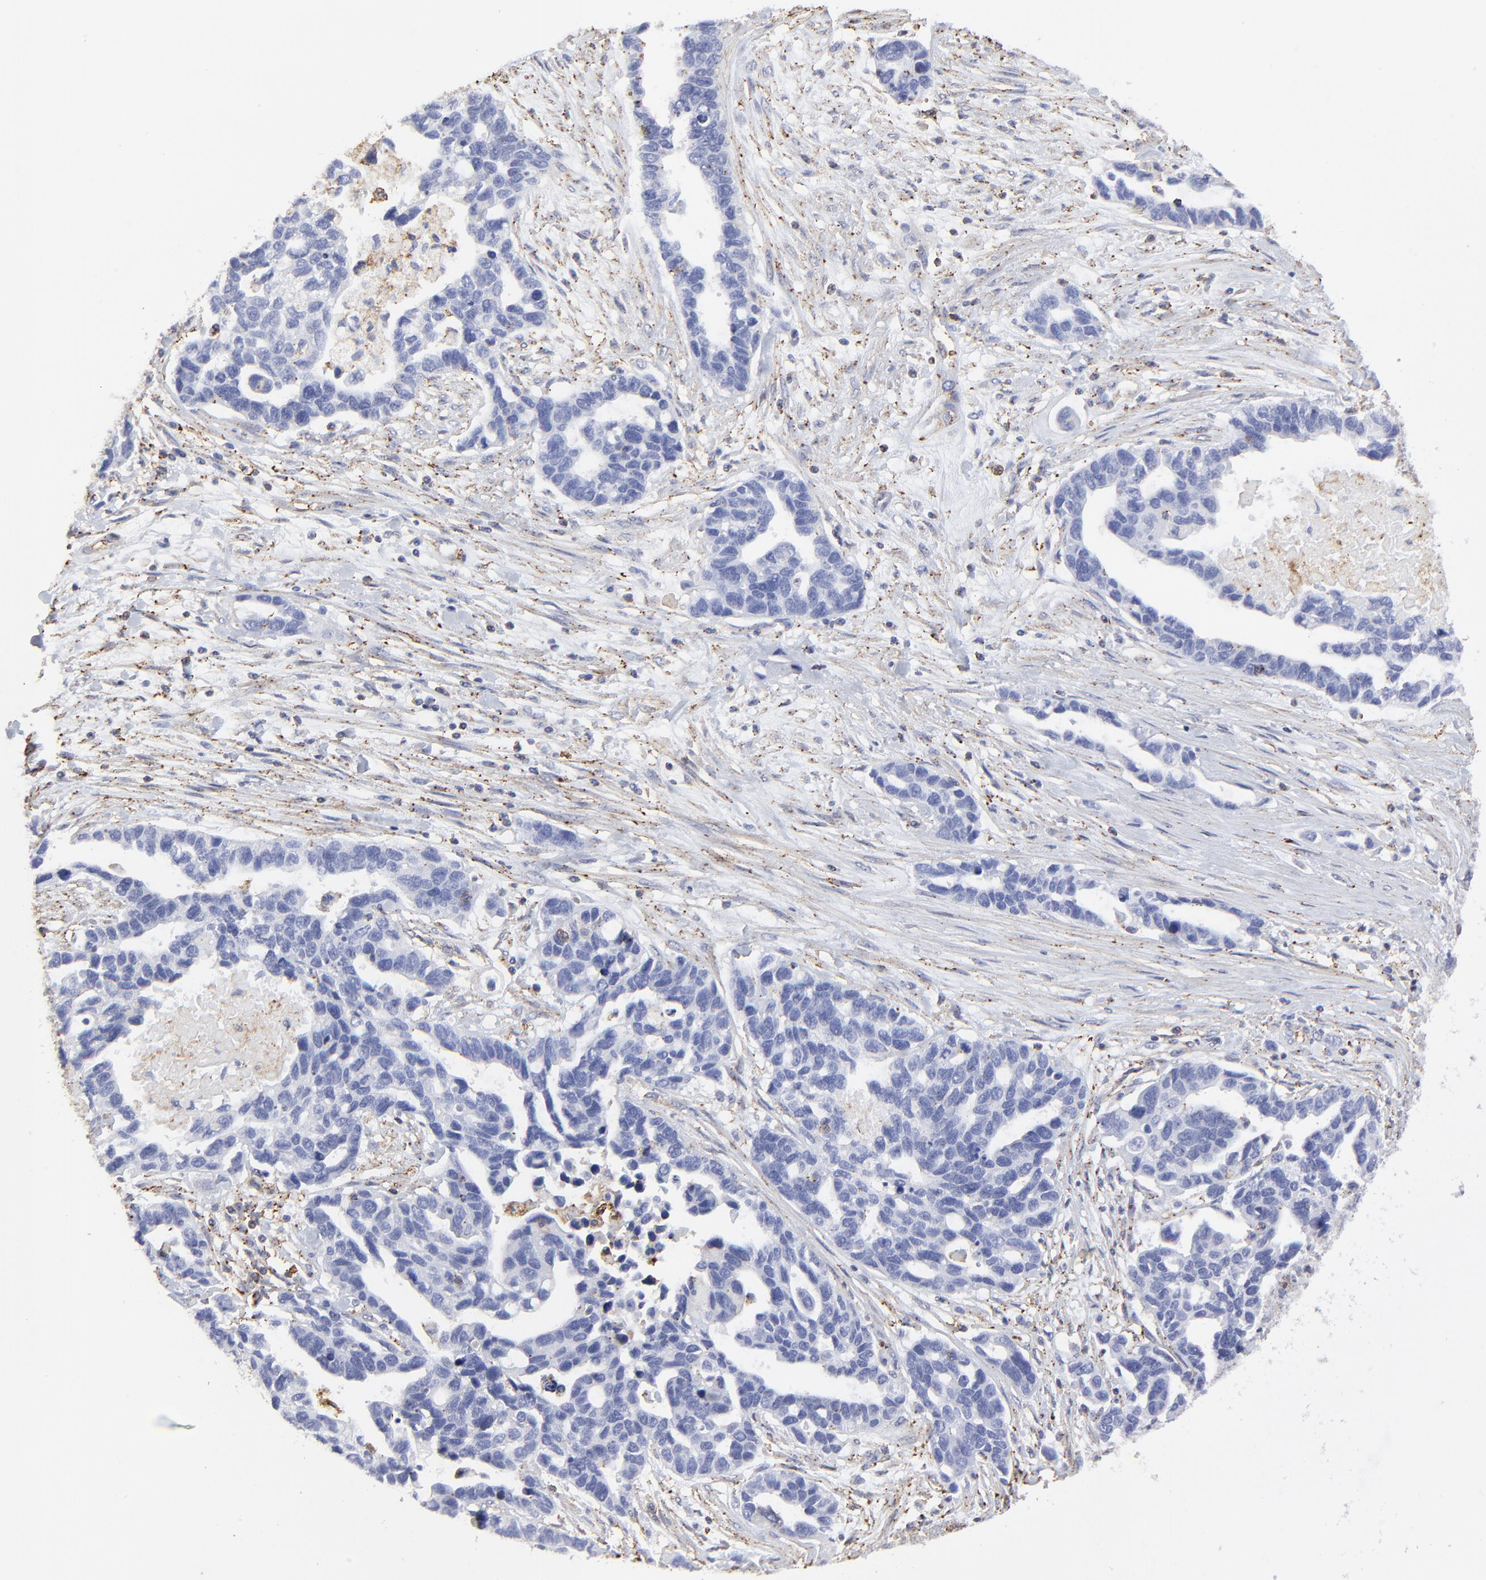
{"staining": {"intensity": "negative", "quantity": "none", "location": "none"}, "tissue": "ovarian cancer", "cell_type": "Tumor cells", "image_type": "cancer", "snomed": [{"axis": "morphology", "description": "Cystadenocarcinoma, serous, NOS"}, {"axis": "topography", "description": "Ovary"}], "caption": "Immunohistochemistry micrograph of neoplastic tissue: ovarian cancer stained with DAB demonstrates no significant protein expression in tumor cells.", "gene": "ANXA6", "patient": {"sex": "female", "age": 54}}